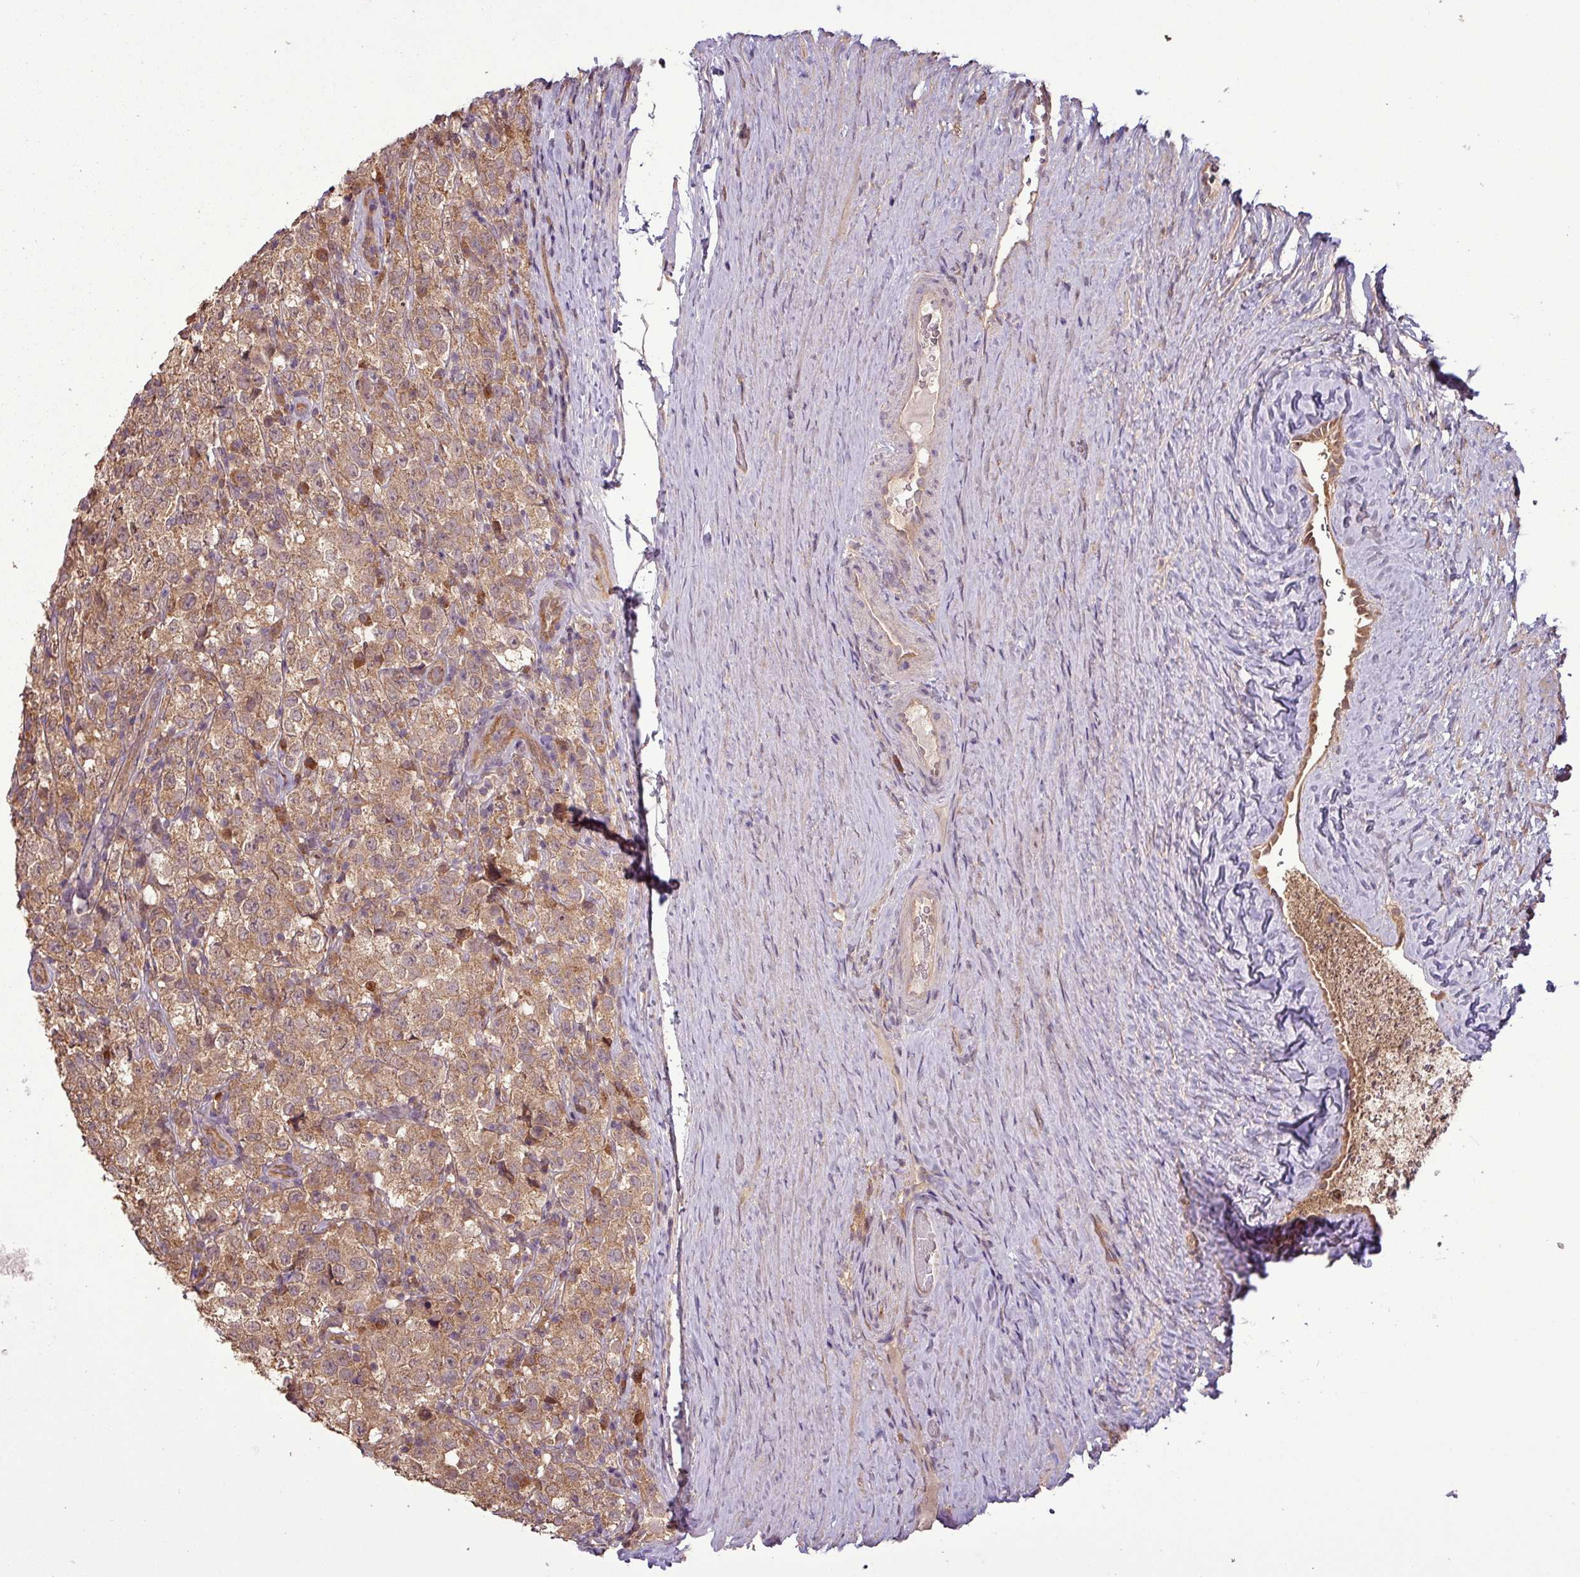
{"staining": {"intensity": "moderate", "quantity": ">75%", "location": "cytoplasmic/membranous"}, "tissue": "testis cancer", "cell_type": "Tumor cells", "image_type": "cancer", "snomed": [{"axis": "morphology", "description": "Seminoma, NOS"}, {"axis": "morphology", "description": "Carcinoma, Embryonal, NOS"}, {"axis": "topography", "description": "Testis"}], "caption": "Immunohistochemical staining of embryonal carcinoma (testis) displays medium levels of moderate cytoplasmic/membranous staining in approximately >75% of tumor cells.", "gene": "NT5C3A", "patient": {"sex": "male", "age": 41}}